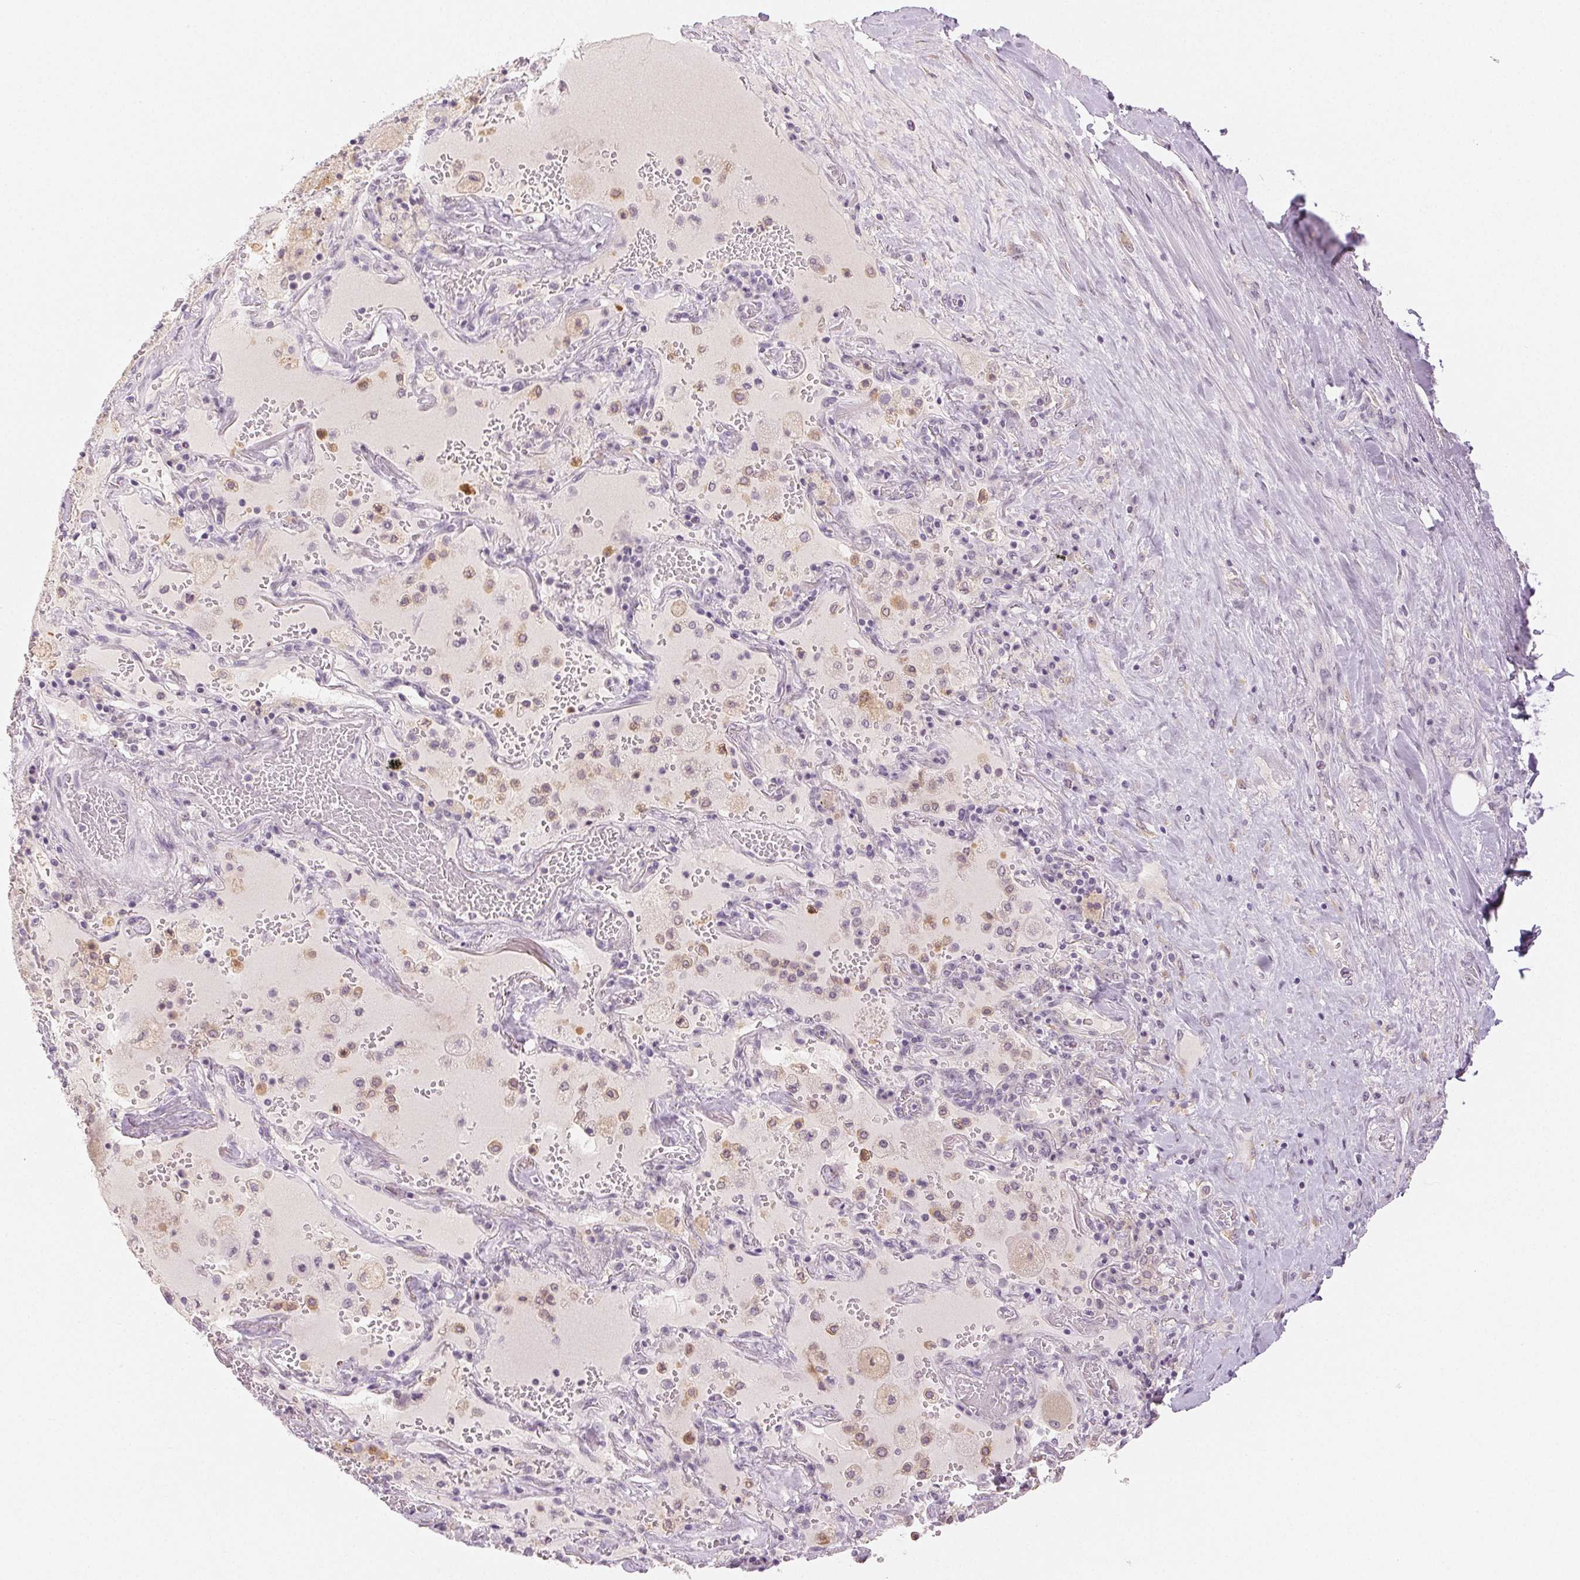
{"staining": {"intensity": "negative", "quantity": "none", "location": "none"}, "tissue": "soft tissue", "cell_type": "Fibroblasts", "image_type": "normal", "snomed": [{"axis": "morphology", "description": "Normal tissue, NOS"}, {"axis": "topography", "description": "Cartilage tissue"}, {"axis": "topography", "description": "Bronchus"}], "caption": "Immunohistochemistry (IHC) of normal human soft tissue shows no staining in fibroblasts. (Stains: DAB immunohistochemistry (IHC) with hematoxylin counter stain, Microscopy: brightfield microscopy at high magnification).", "gene": "MAP1LC3A", "patient": {"sex": "male", "age": 64}}